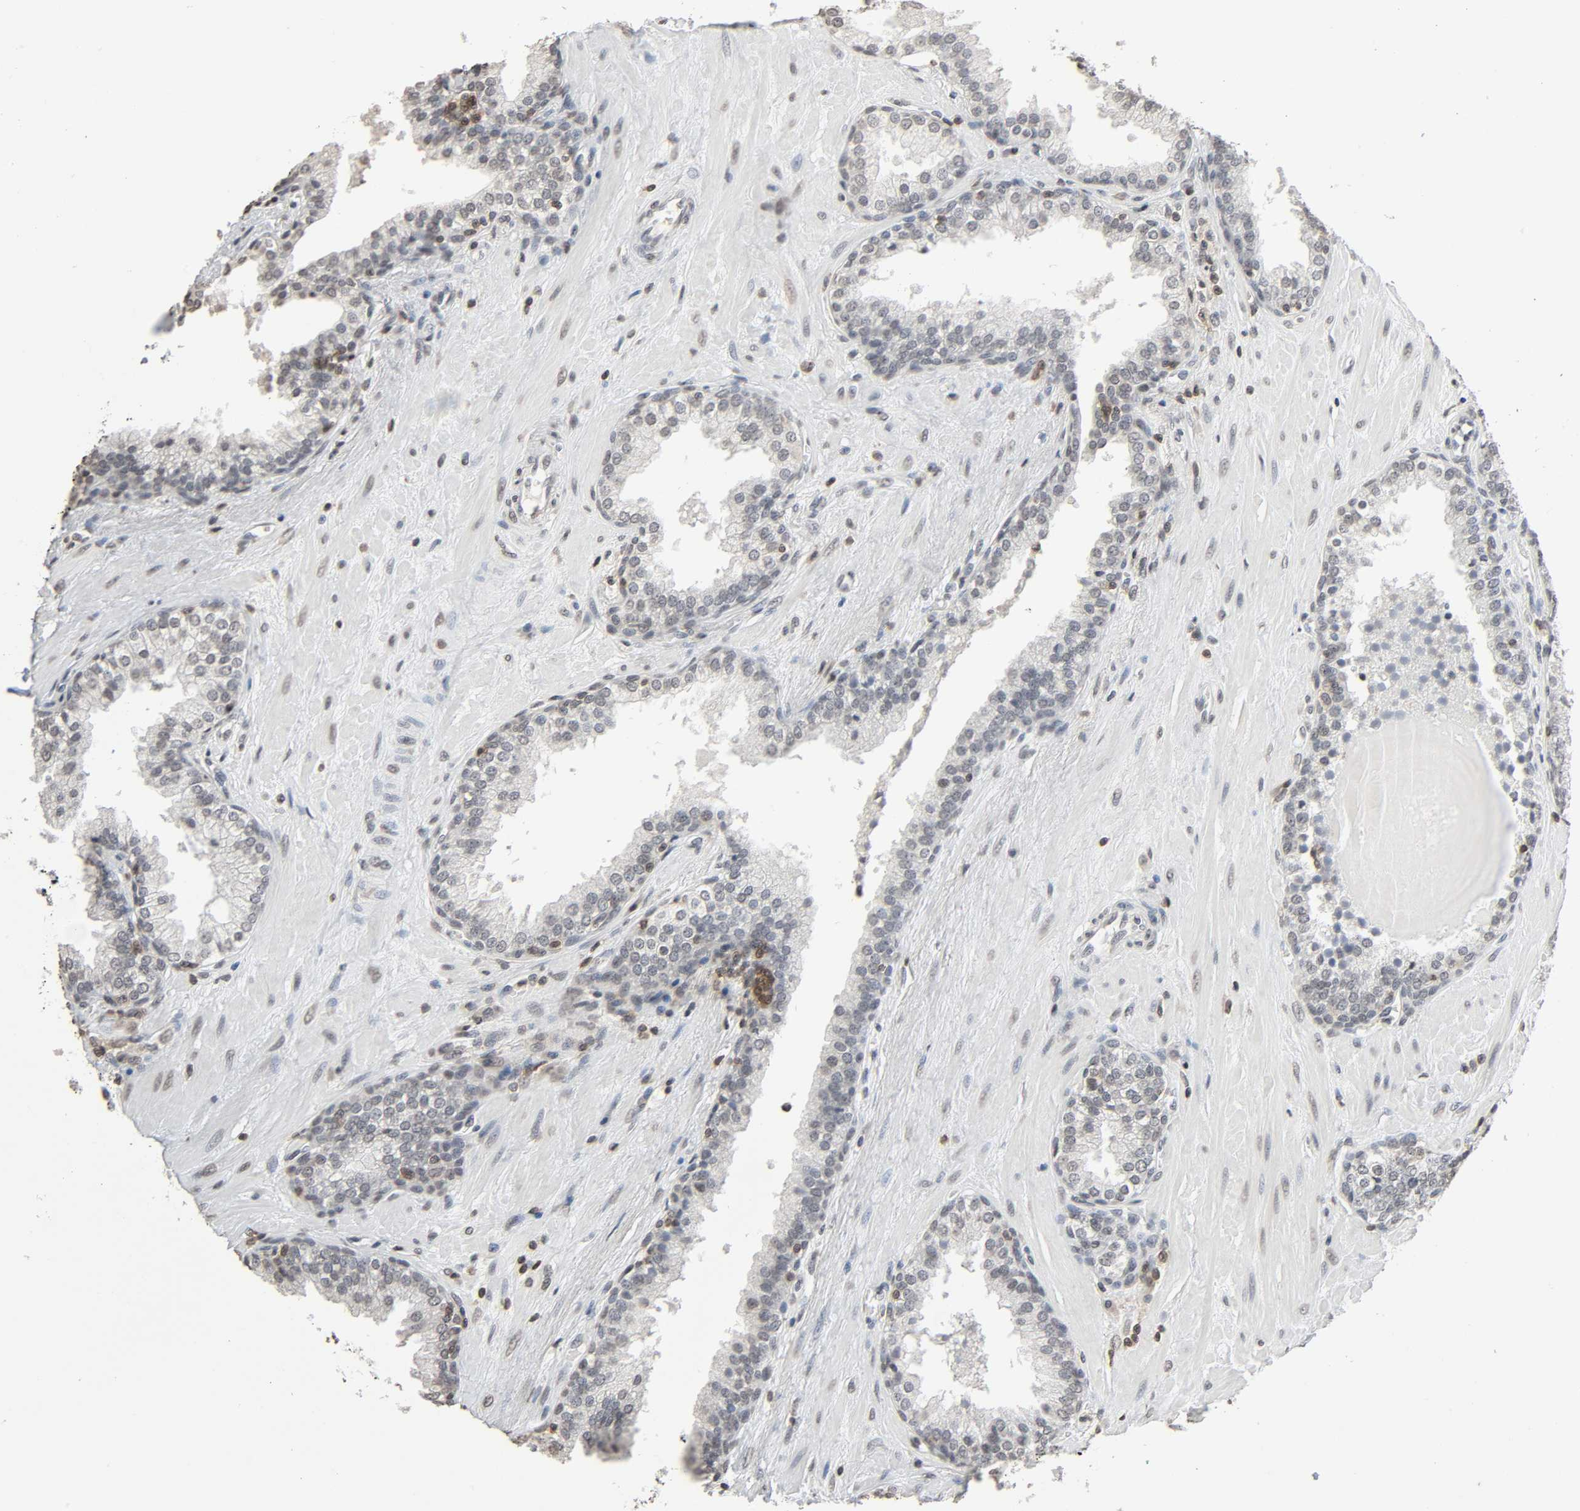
{"staining": {"intensity": "negative", "quantity": "none", "location": "none"}, "tissue": "prostate", "cell_type": "Glandular cells", "image_type": "normal", "snomed": [{"axis": "morphology", "description": "Normal tissue, NOS"}, {"axis": "topography", "description": "Prostate"}], "caption": "The micrograph displays no staining of glandular cells in unremarkable prostate. The staining is performed using DAB brown chromogen with nuclei counter-stained in using hematoxylin.", "gene": "STK4", "patient": {"sex": "male", "age": 51}}